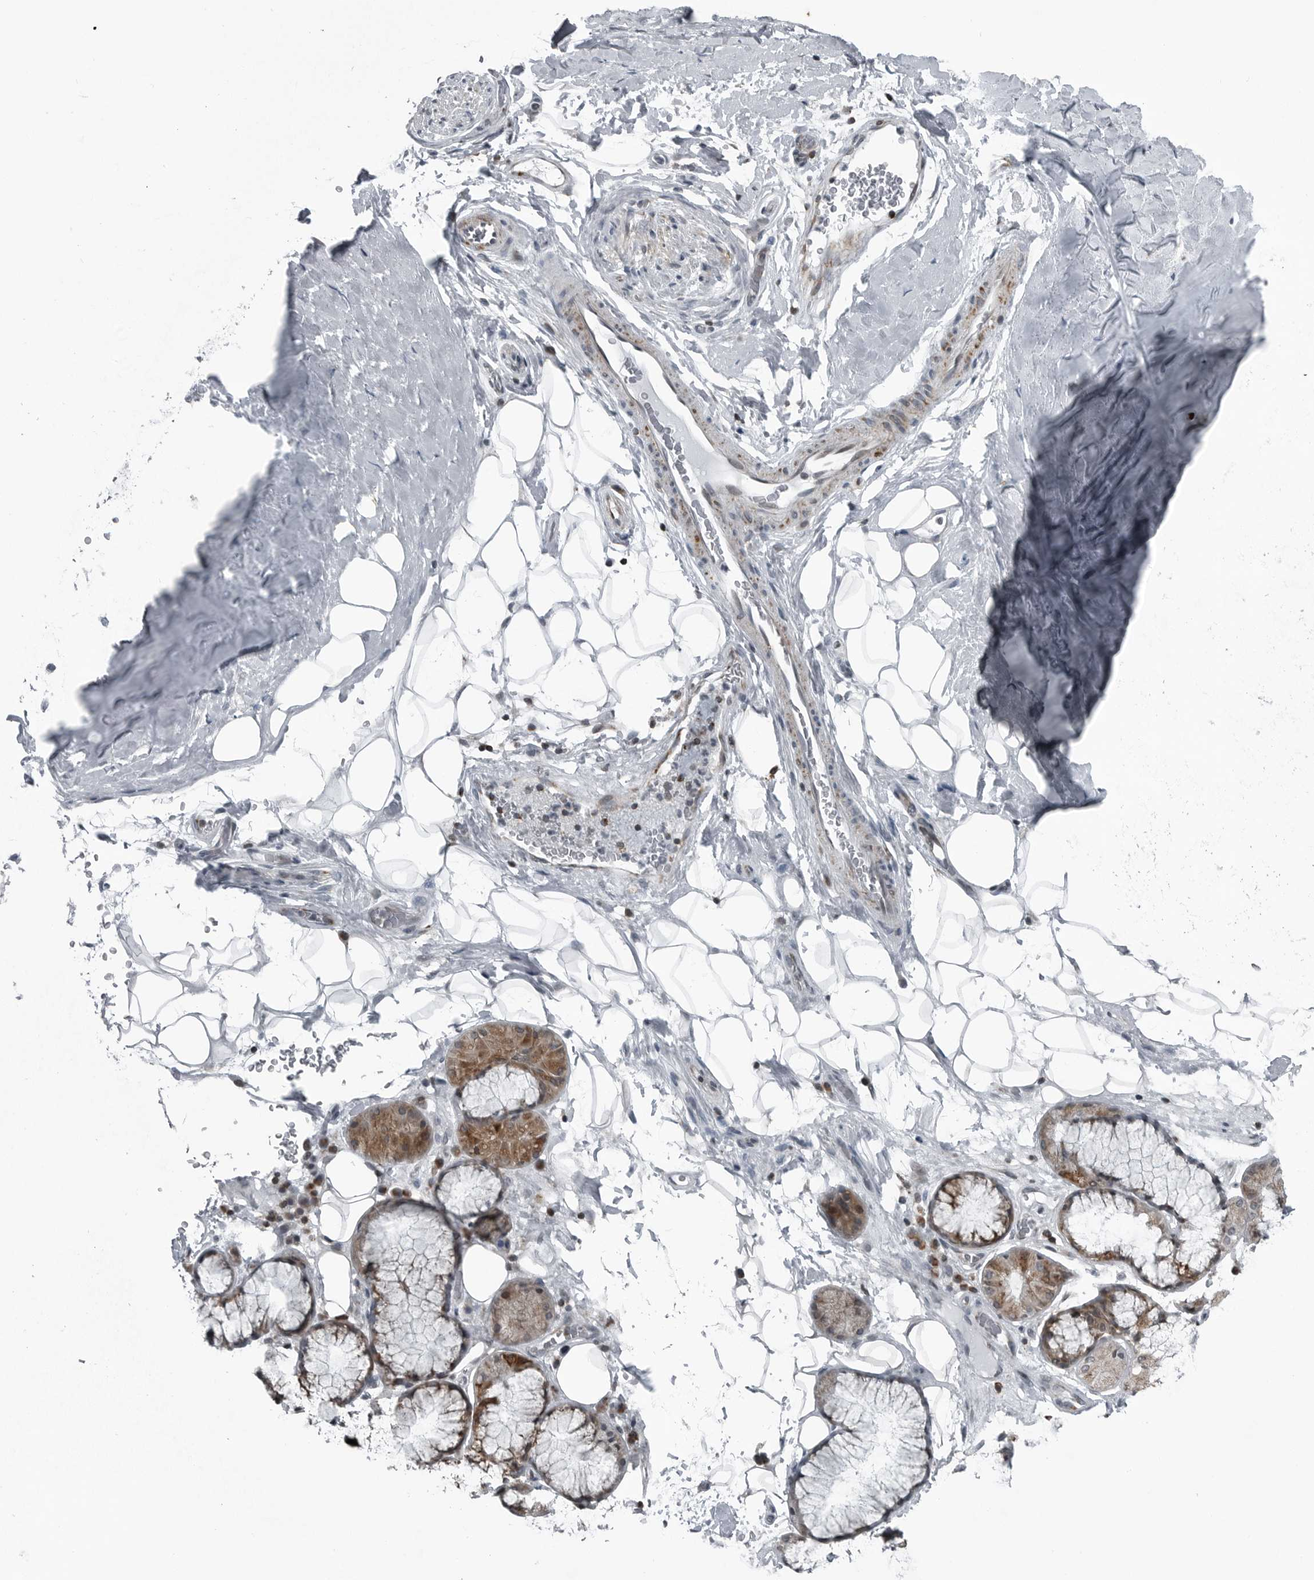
{"staining": {"intensity": "negative", "quantity": "none", "location": "none"}, "tissue": "adipose tissue", "cell_type": "Adipocytes", "image_type": "normal", "snomed": [{"axis": "morphology", "description": "Normal tissue, NOS"}, {"axis": "topography", "description": "Cartilage tissue"}], "caption": "IHC of normal adipose tissue shows no expression in adipocytes.", "gene": "GAK", "patient": {"sex": "female", "age": 63}}